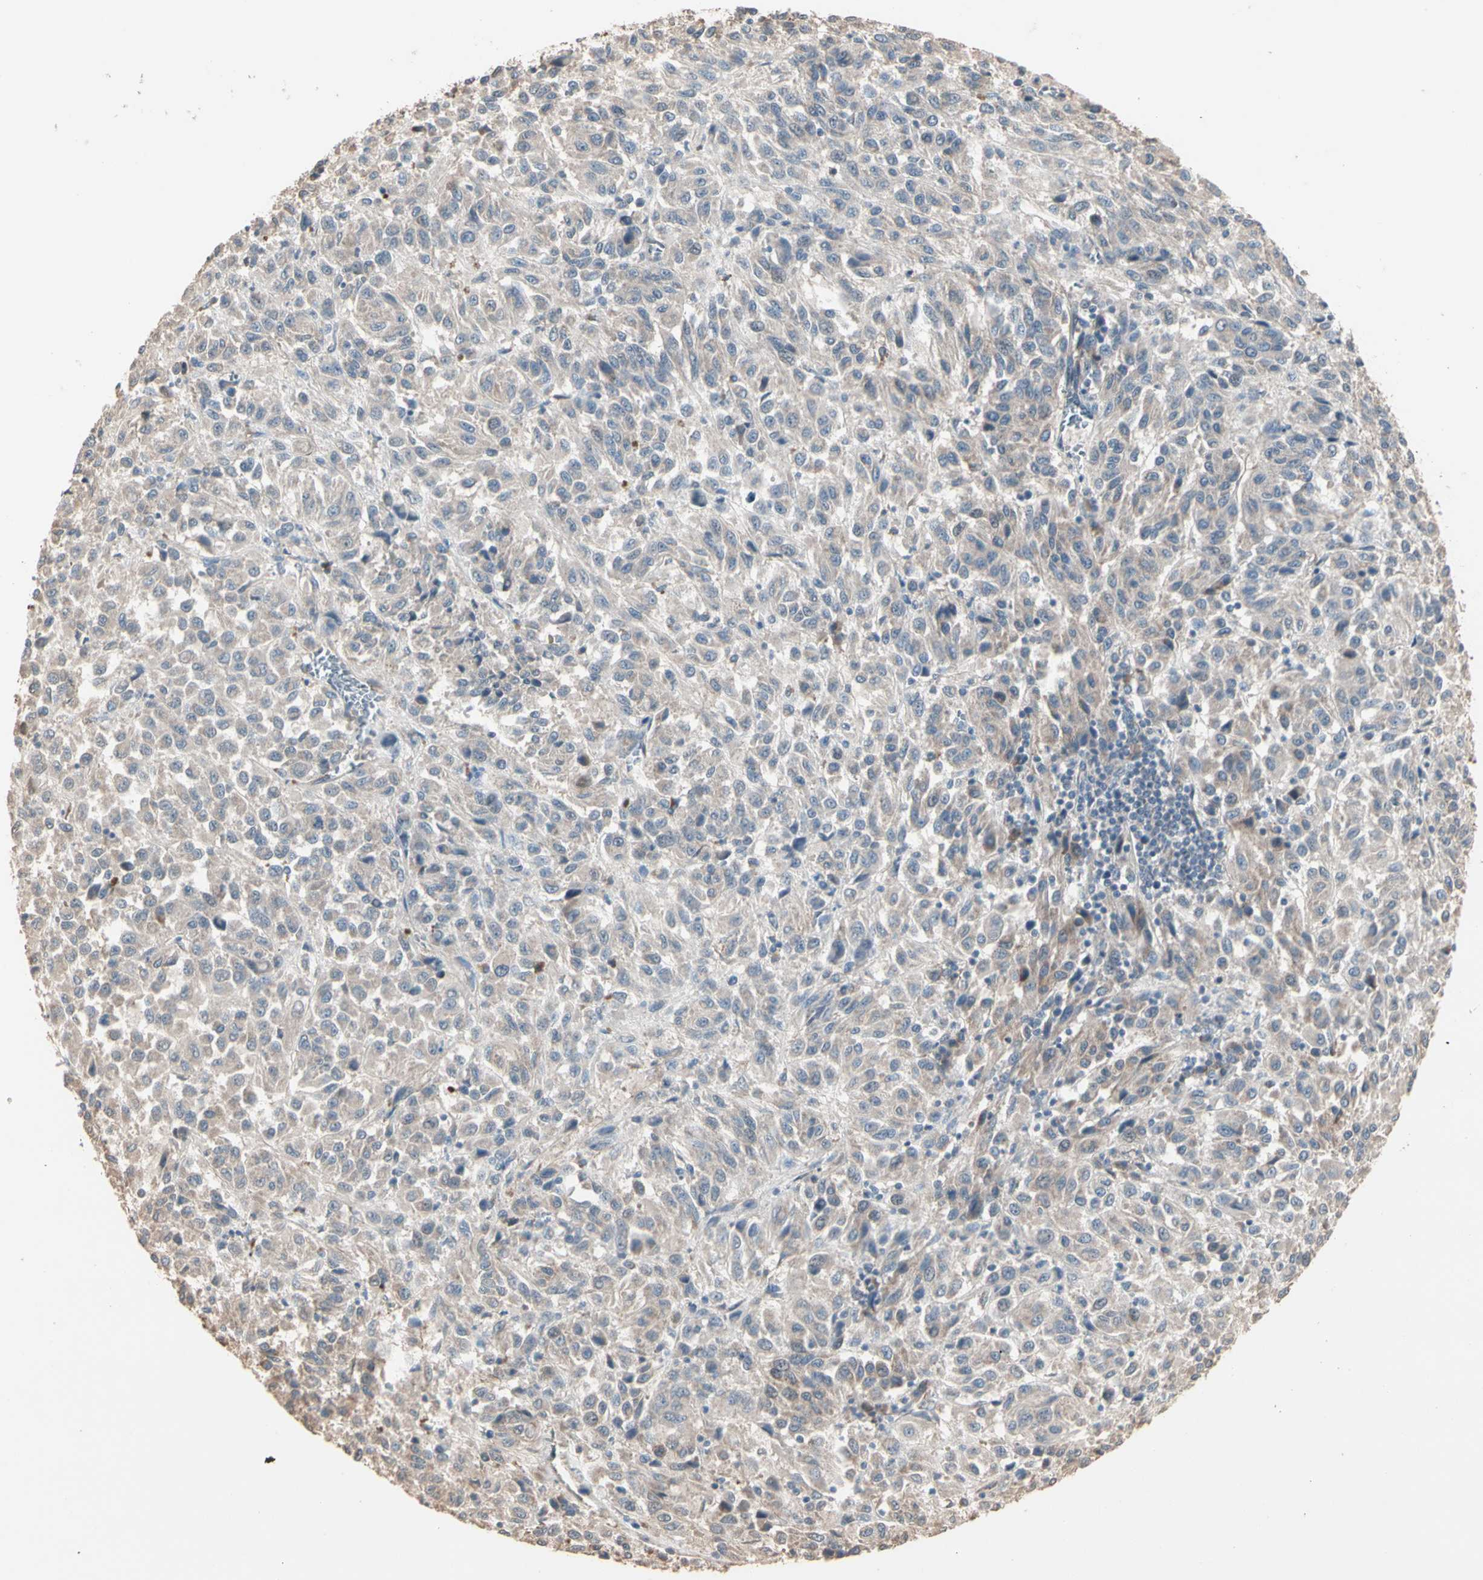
{"staining": {"intensity": "negative", "quantity": "none", "location": "none"}, "tissue": "melanoma", "cell_type": "Tumor cells", "image_type": "cancer", "snomed": [{"axis": "morphology", "description": "Malignant melanoma, Metastatic site"}, {"axis": "topography", "description": "Lung"}], "caption": "This is a histopathology image of immunohistochemistry (IHC) staining of melanoma, which shows no staining in tumor cells.", "gene": "GALNT3", "patient": {"sex": "male", "age": 64}}